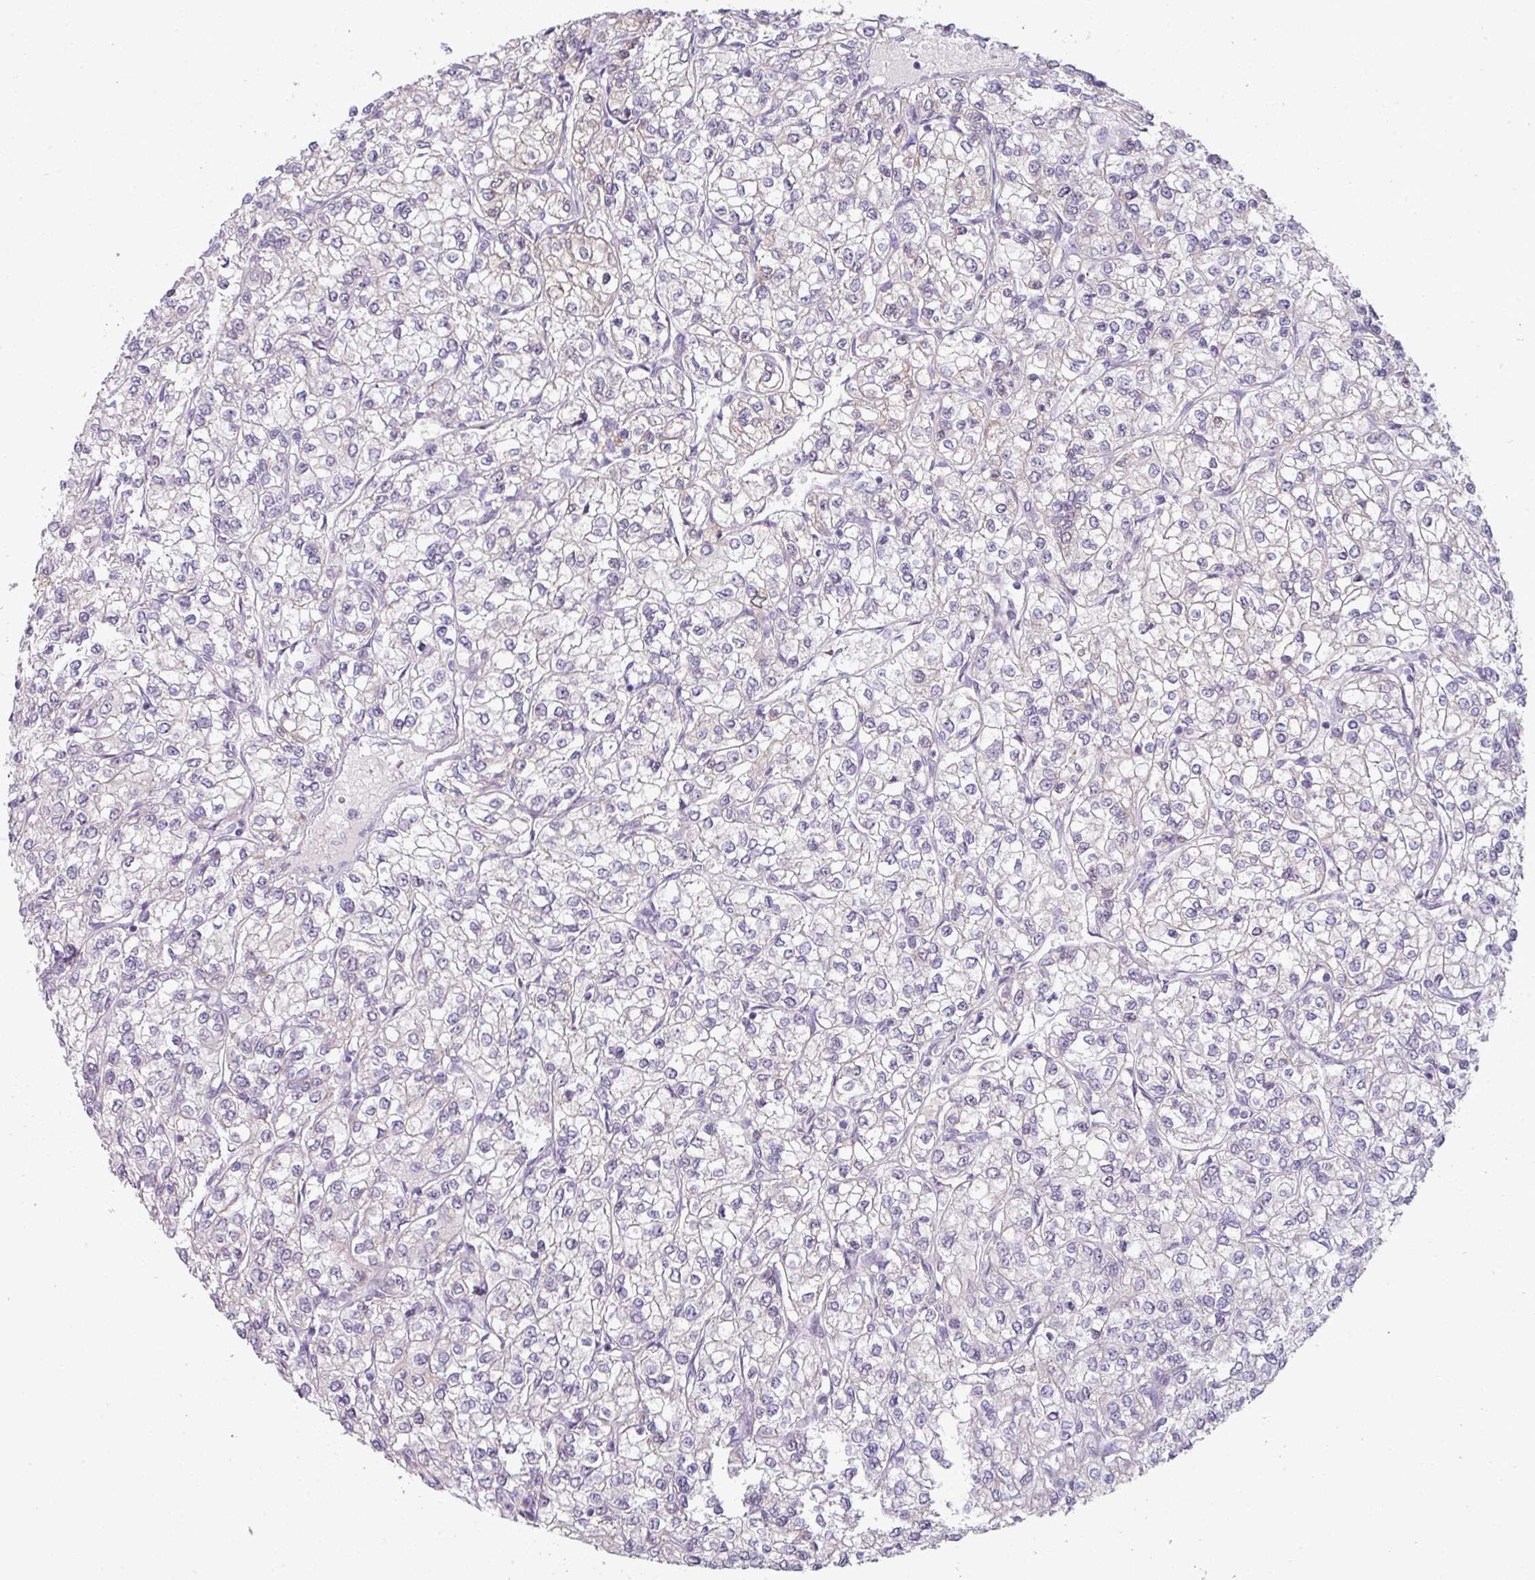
{"staining": {"intensity": "moderate", "quantity": "<25%", "location": "cytoplasmic/membranous"}, "tissue": "renal cancer", "cell_type": "Tumor cells", "image_type": "cancer", "snomed": [{"axis": "morphology", "description": "Adenocarcinoma, NOS"}, {"axis": "topography", "description": "Kidney"}], "caption": "There is low levels of moderate cytoplasmic/membranous expression in tumor cells of adenocarcinoma (renal), as demonstrated by immunohistochemical staining (brown color).", "gene": "ZNF615", "patient": {"sex": "male", "age": 80}}